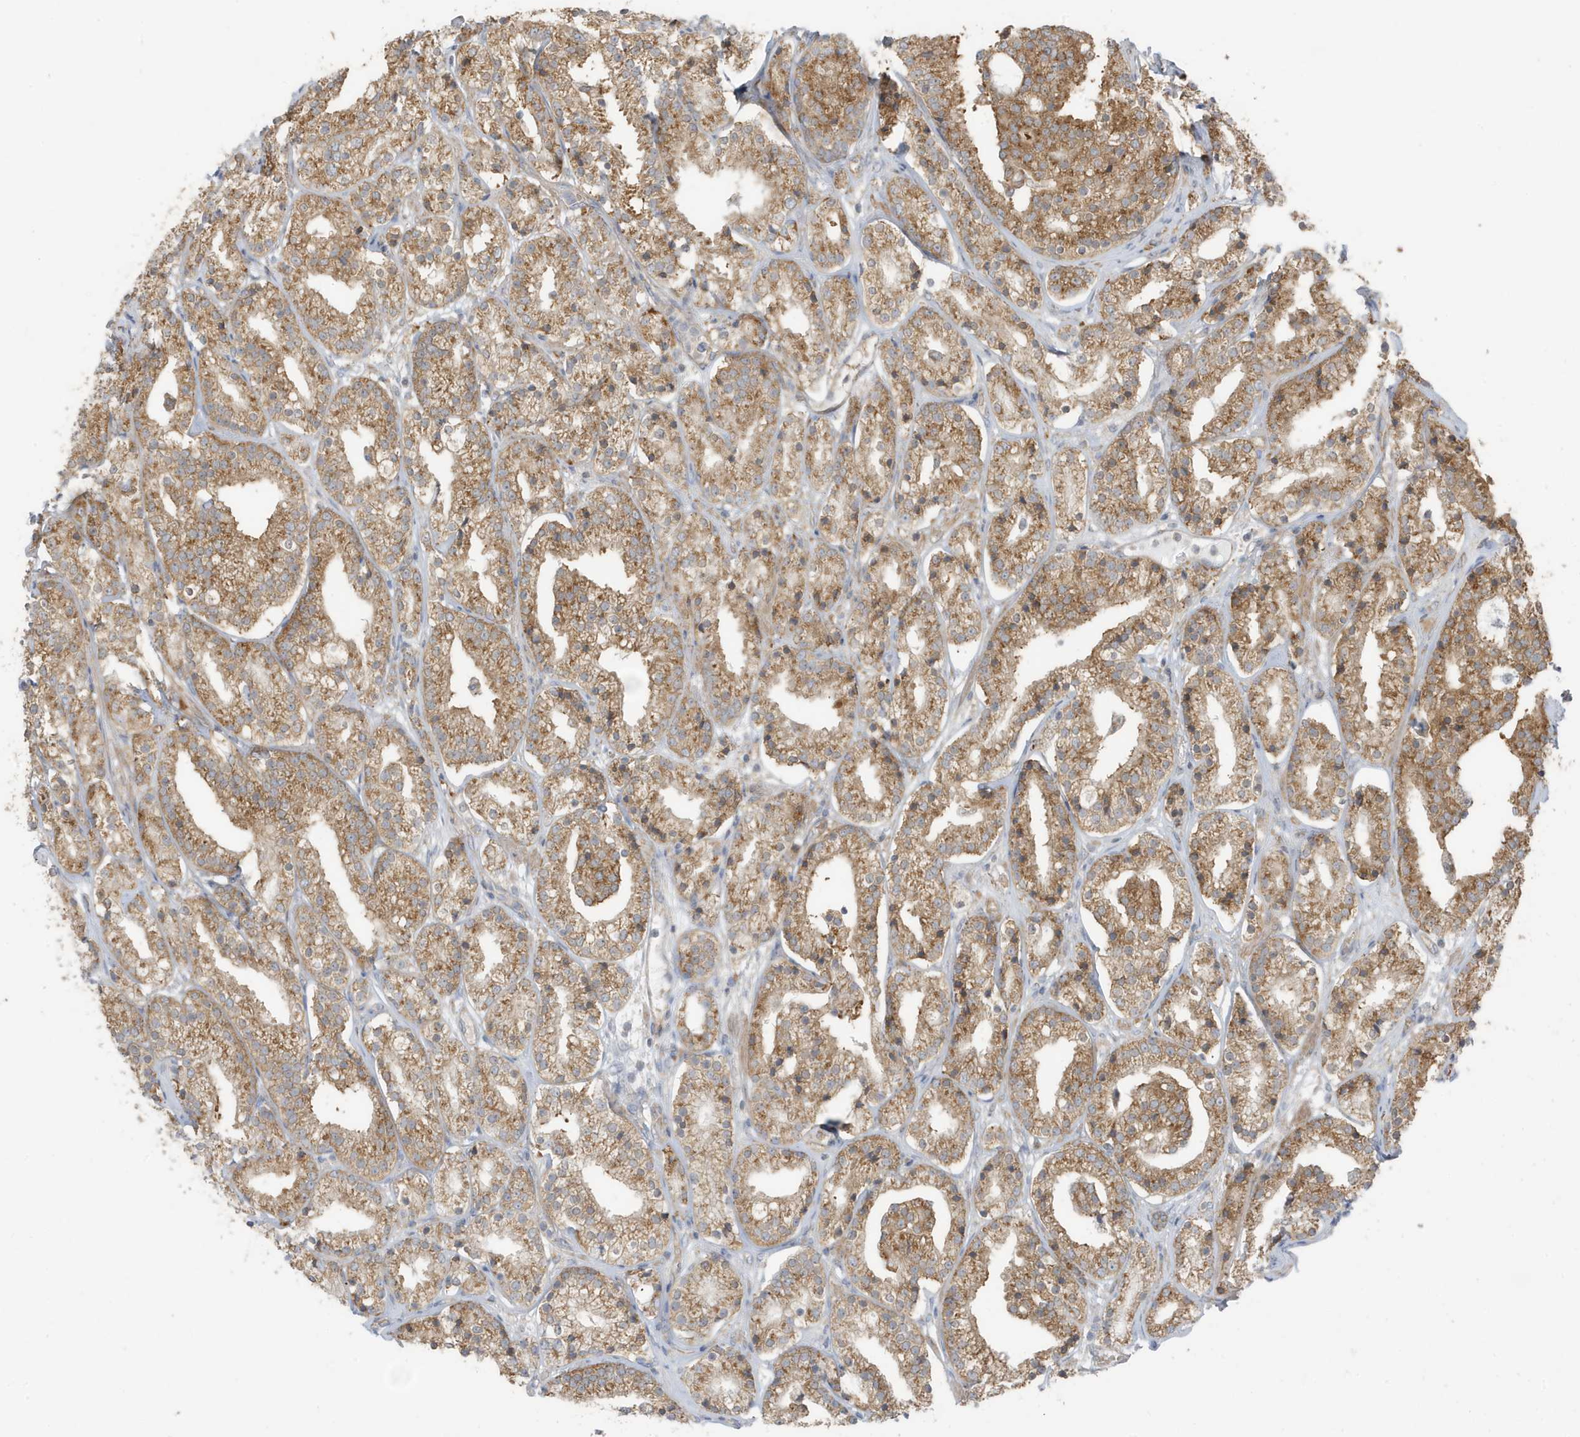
{"staining": {"intensity": "moderate", "quantity": ">75%", "location": "cytoplasmic/membranous"}, "tissue": "prostate cancer", "cell_type": "Tumor cells", "image_type": "cancer", "snomed": [{"axis": "morphology", "description": "Adenocarcinoma, High grade"}, {"axis": "topography", "description": "Prostate"}], "caption": "Immunohistochemical staining of adenocarcinoma (high-grade) (prostate) shows medium levels of moderate cytoplasmic/membranous positivity in approximately >75% of tumor cells.", "gene": "GOLGA4", "patient": {"sex": "male", "age": 69}}